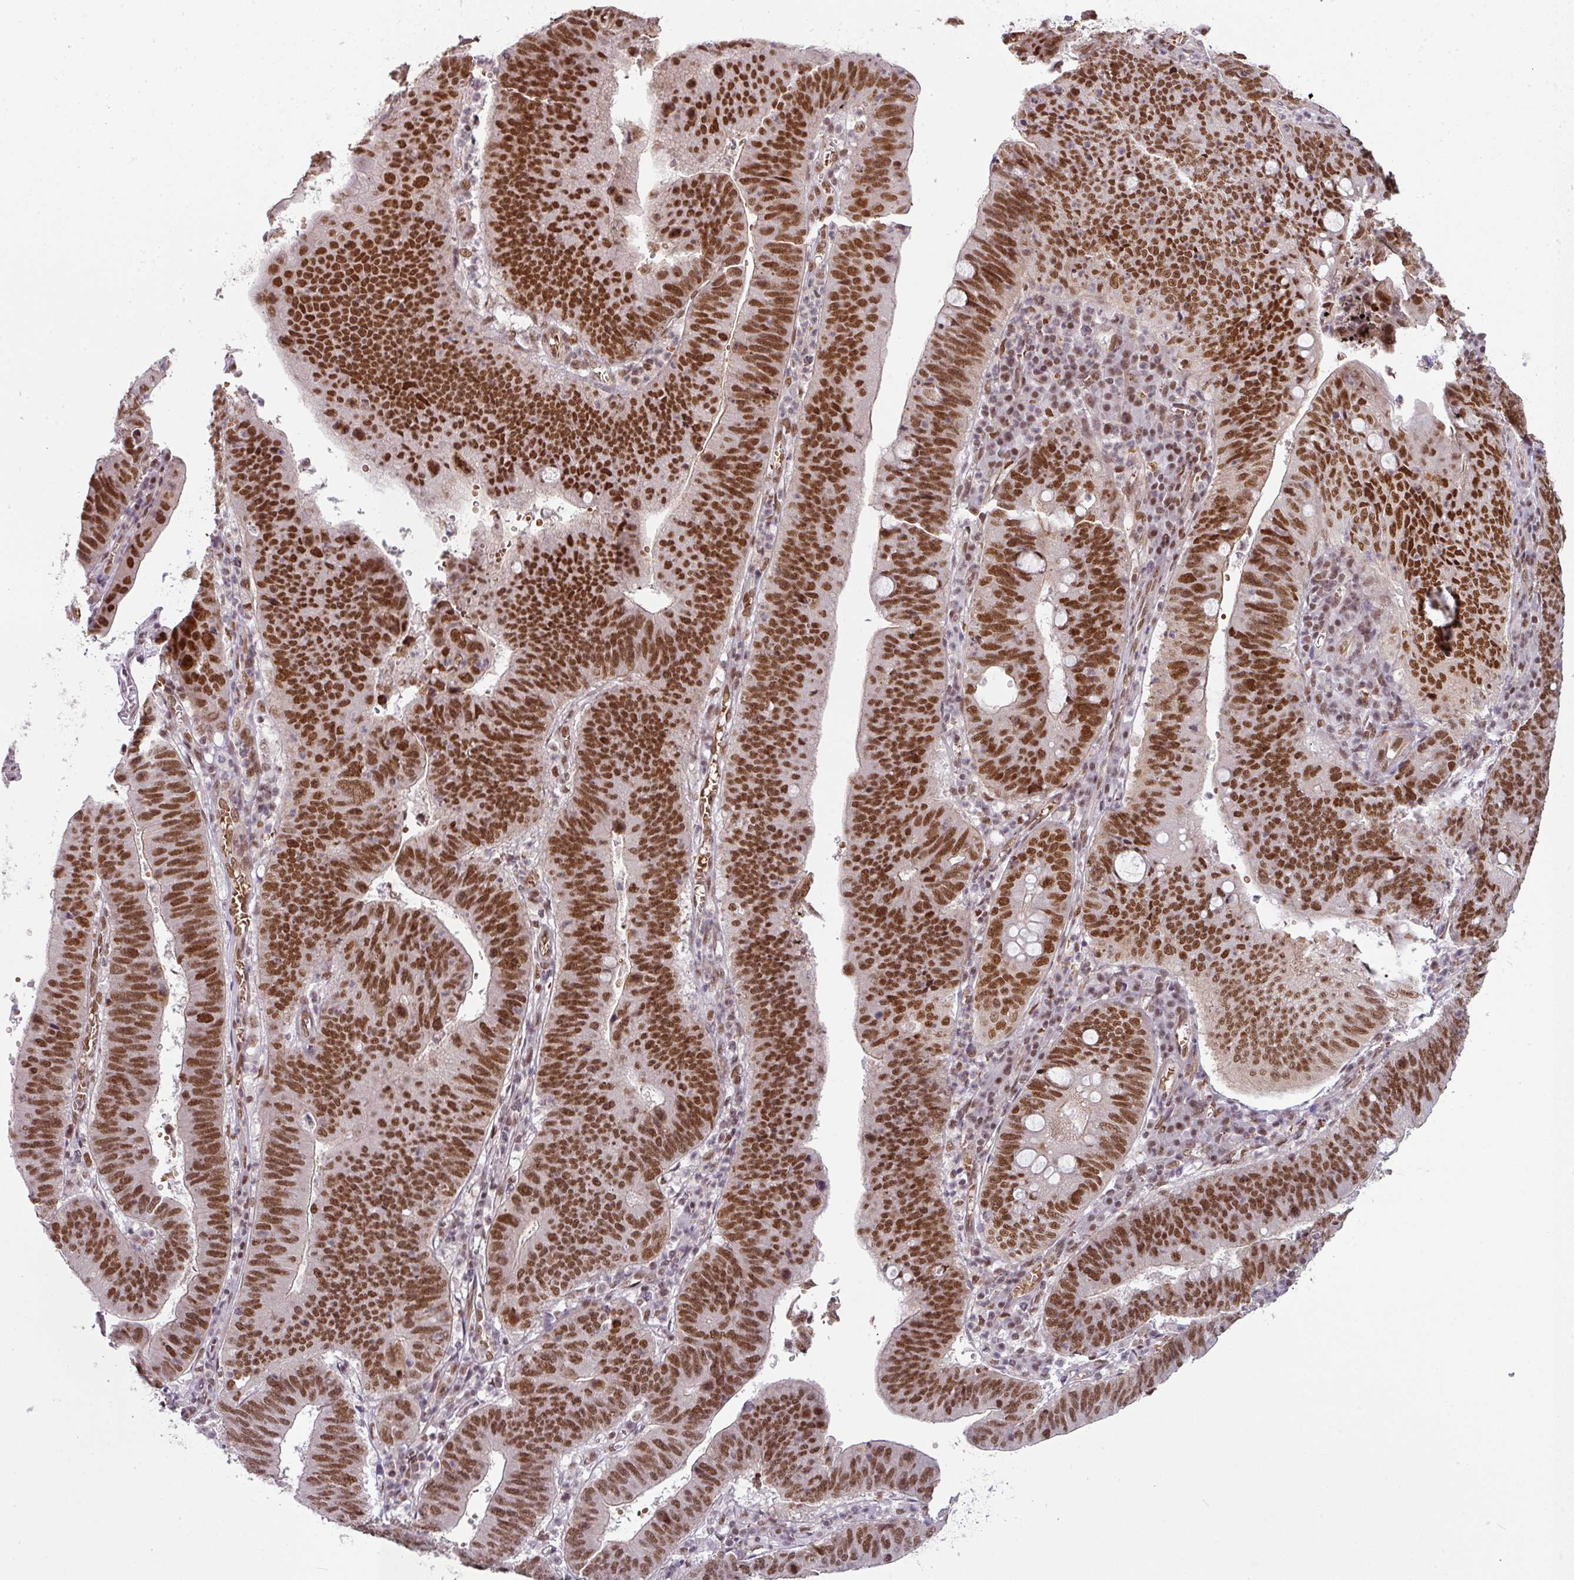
{"staining": {"intensity": "strong", "quantity": ">75%", "location": "nuclear"}, "tissue": "stomach cancer", "cell_type": "Tumor cells", "image_type": "cancer", "snomed": [{"axis": "morphology", "description": "Adenocarcinoma, NOS"}, {"axis": "topography", "description": "Stomach"}], "caption": "Immunohistochemical staining of human stomach cancer (adenocarcinoma) reveals strong nuclear protein positivity in approximately >75% of tumor cells. The staining was performed using DAB (3,3'-diaminobenzidine) to visualize the protein expression in brown, while the nuclei were stained in blue with hematoxylin (Magnification: 20x).", "gene": "NCOA5", "patient": {"sex": "male", "age": 59}}